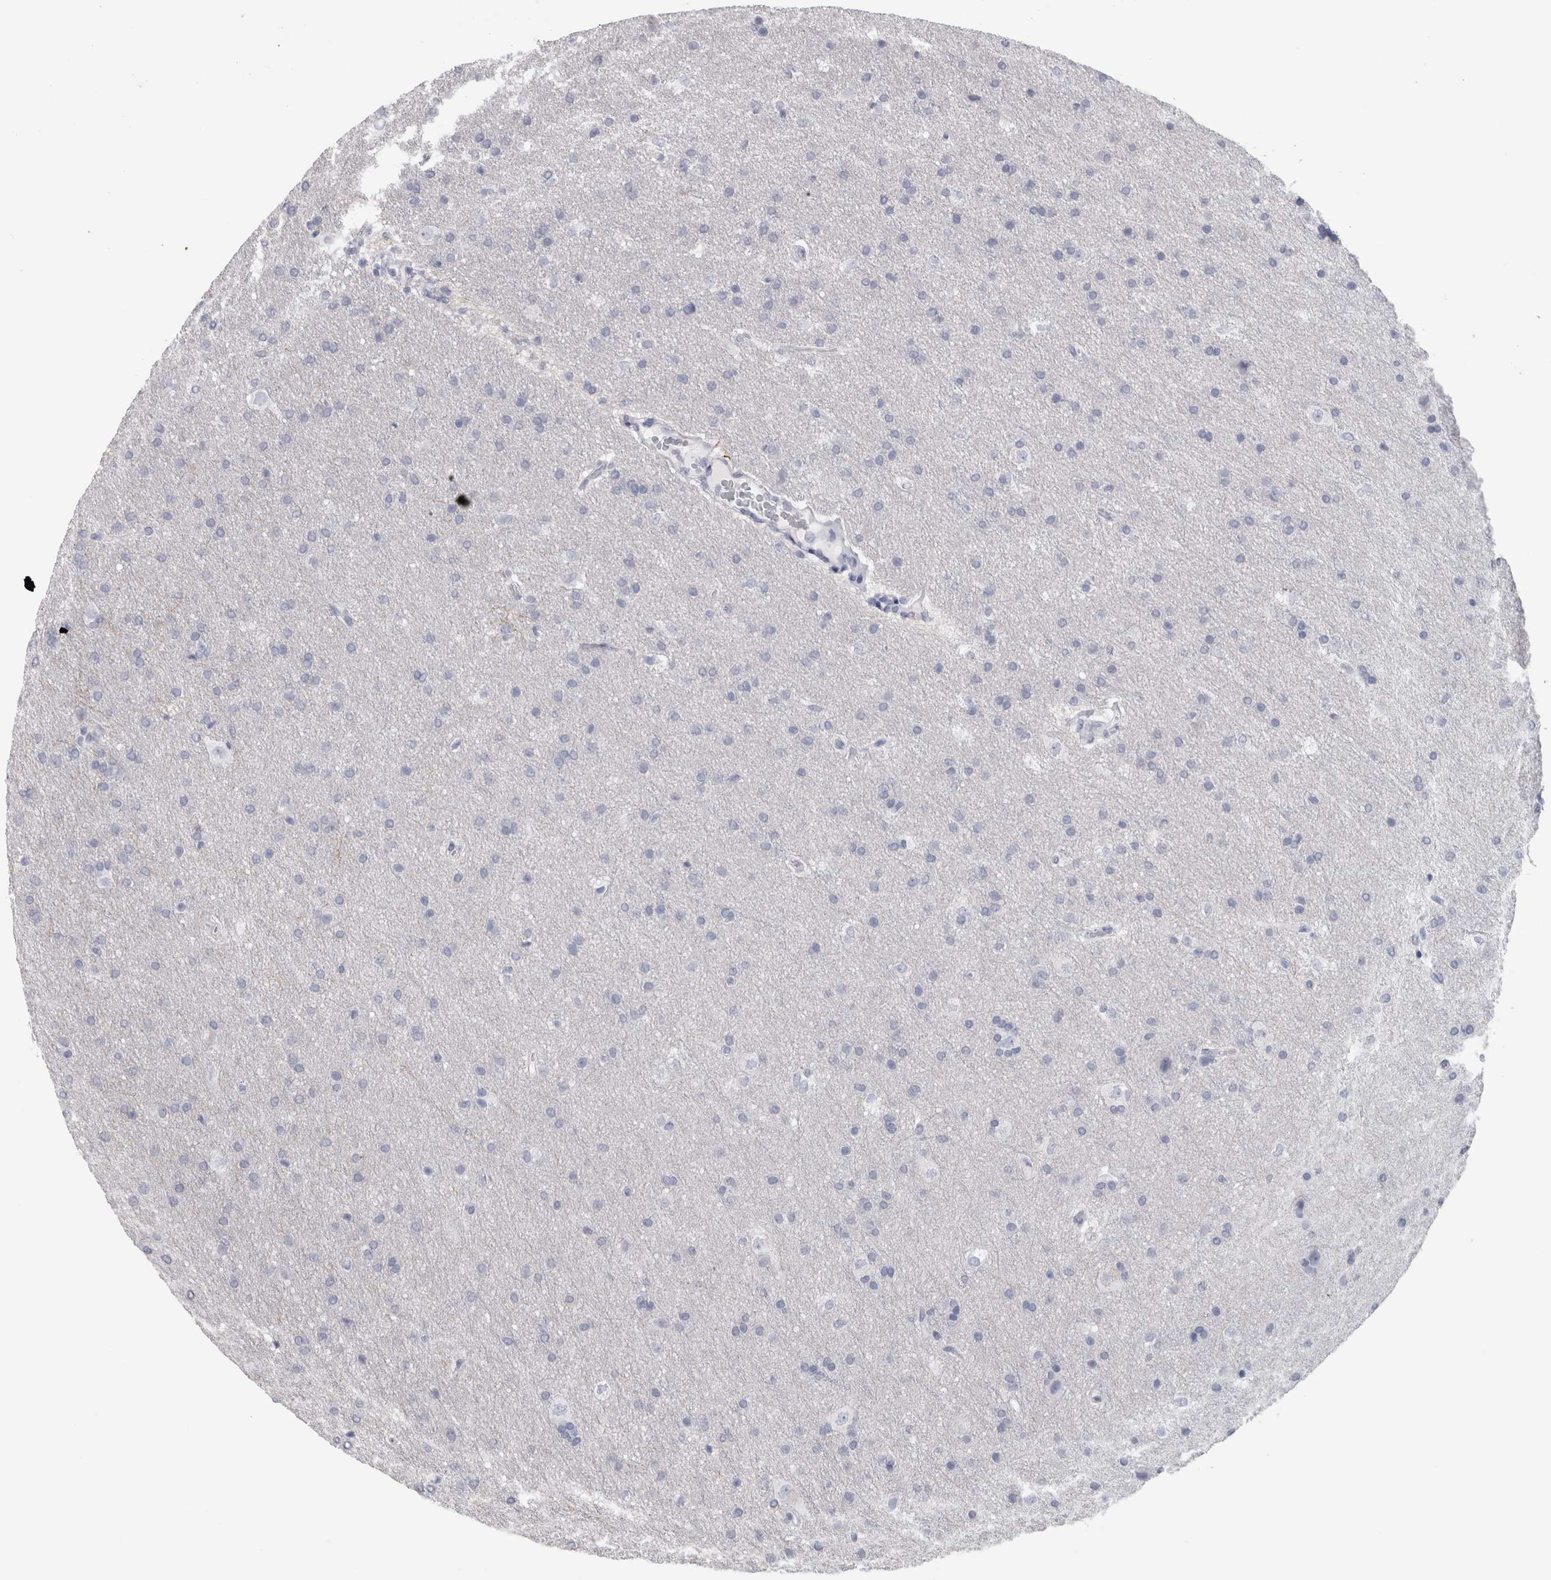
{"staining": {"intensity": "negative", "quantity": "none", "location": "none"}, "tissue": "glioma", "cell_type": "Tumor cells", "image_type": "cancer", "snomed": [{"axis": "morphology", "description": "Glioma, malignant, Low grade"}, {"axis": "topography", "description": "Brain"}], "caption": "This is an immunohistochemistry image of human glioma. There is no positivity in tumor cells.", "gene": "PTH", "patient": {"sex": "female", "age": 37}}